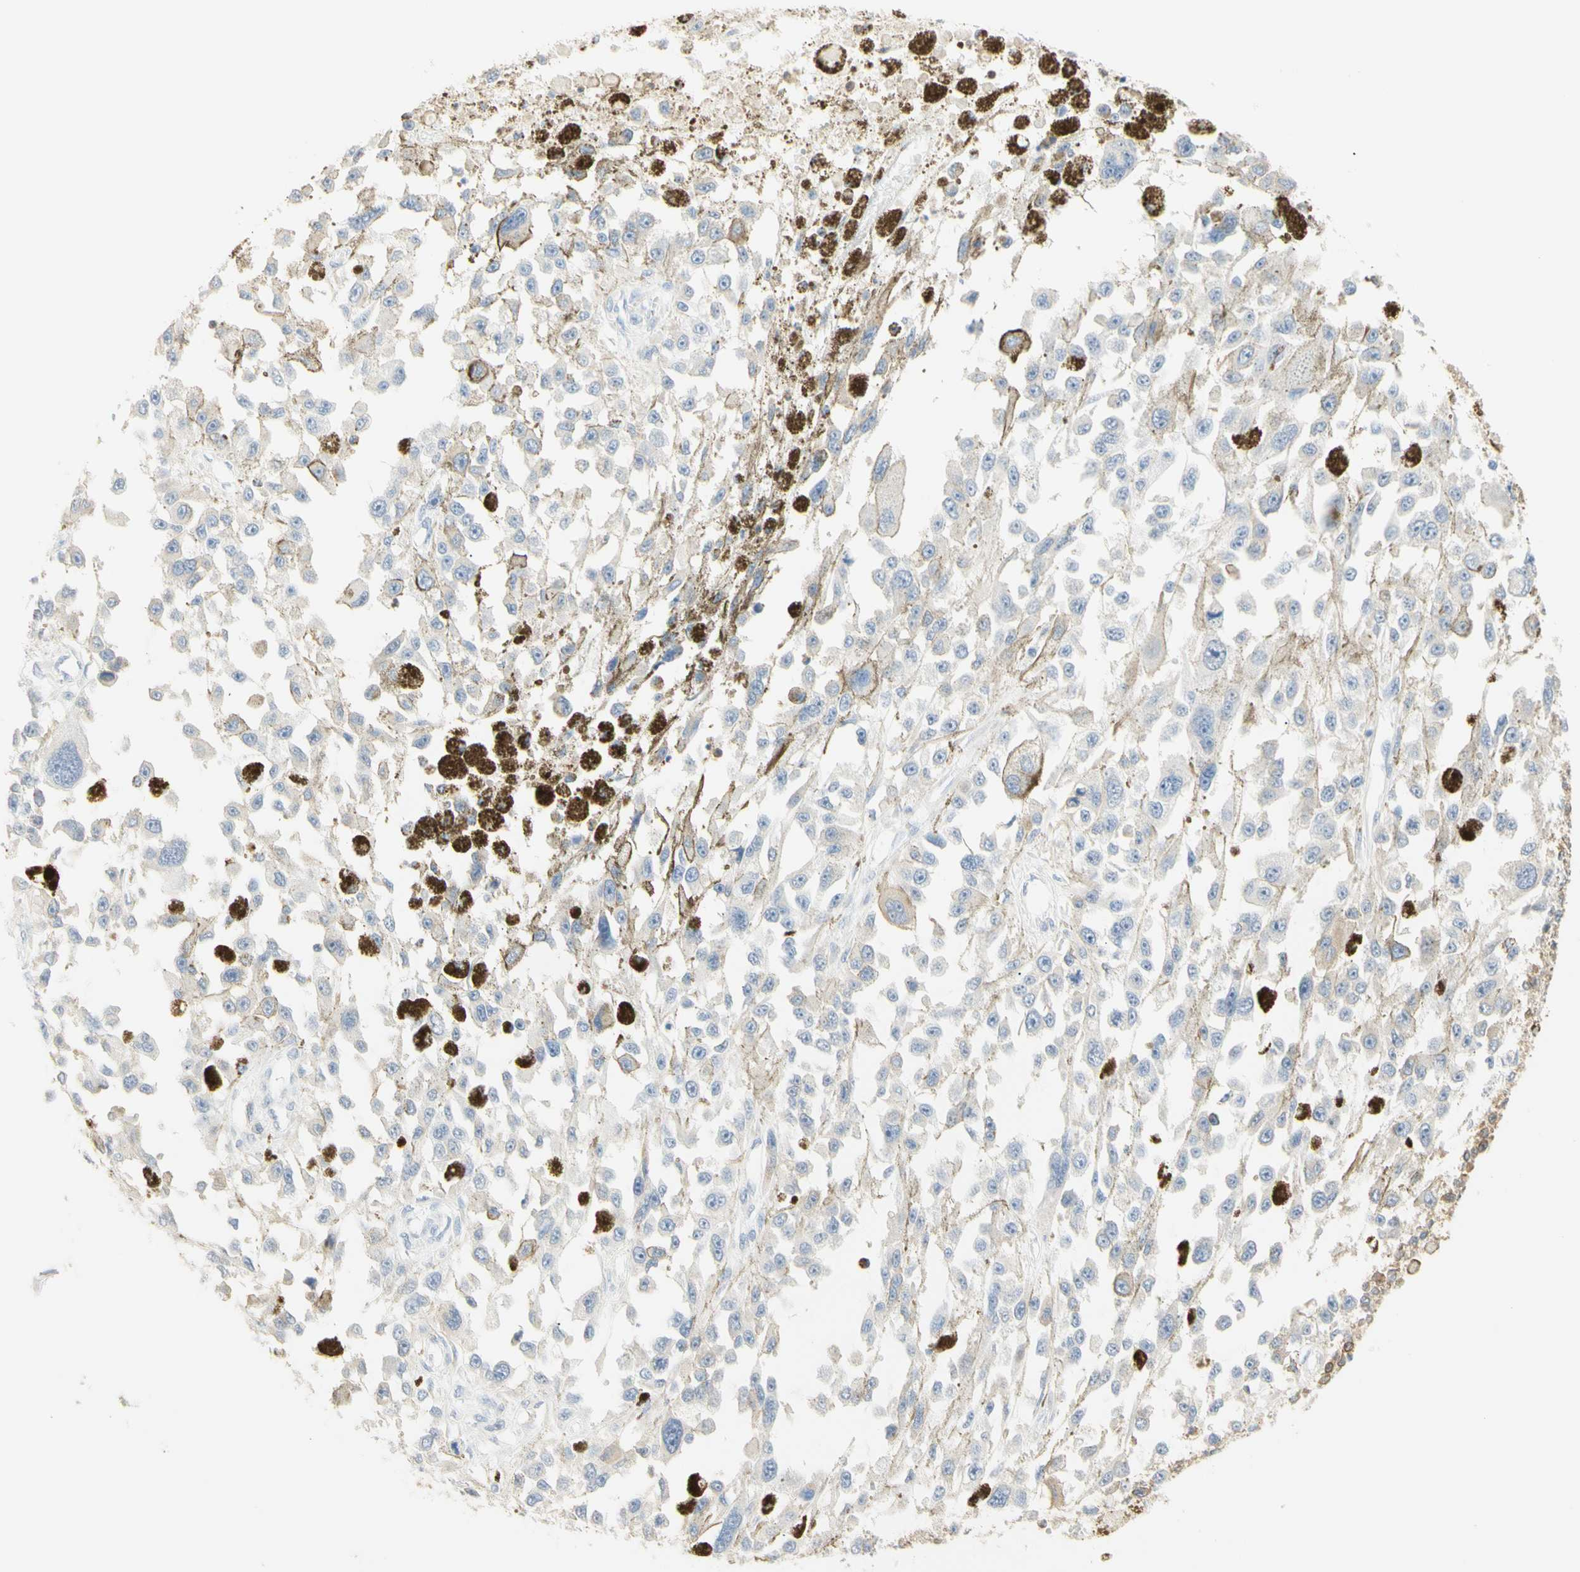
{"staining": {"intensity": "negative", "quantity": "none", "location": "none"}, "tissue": "melanoma", "cell_type": "Tumor cells", "image_type": "cancer", "snomed": [{"axis": "morphology", "description": "Malignant melanoma, Metastatic site"}, {"axis": "topography", "description": "Lymph node"}], "caption": "Malignant melanoma (metastatic site) stained for a protein using immunohistochemistry (IHC) exhibits no expression tumor cells.", "gene": "B4GALNT3", "patient": {"sex": "male", "age": 59}}